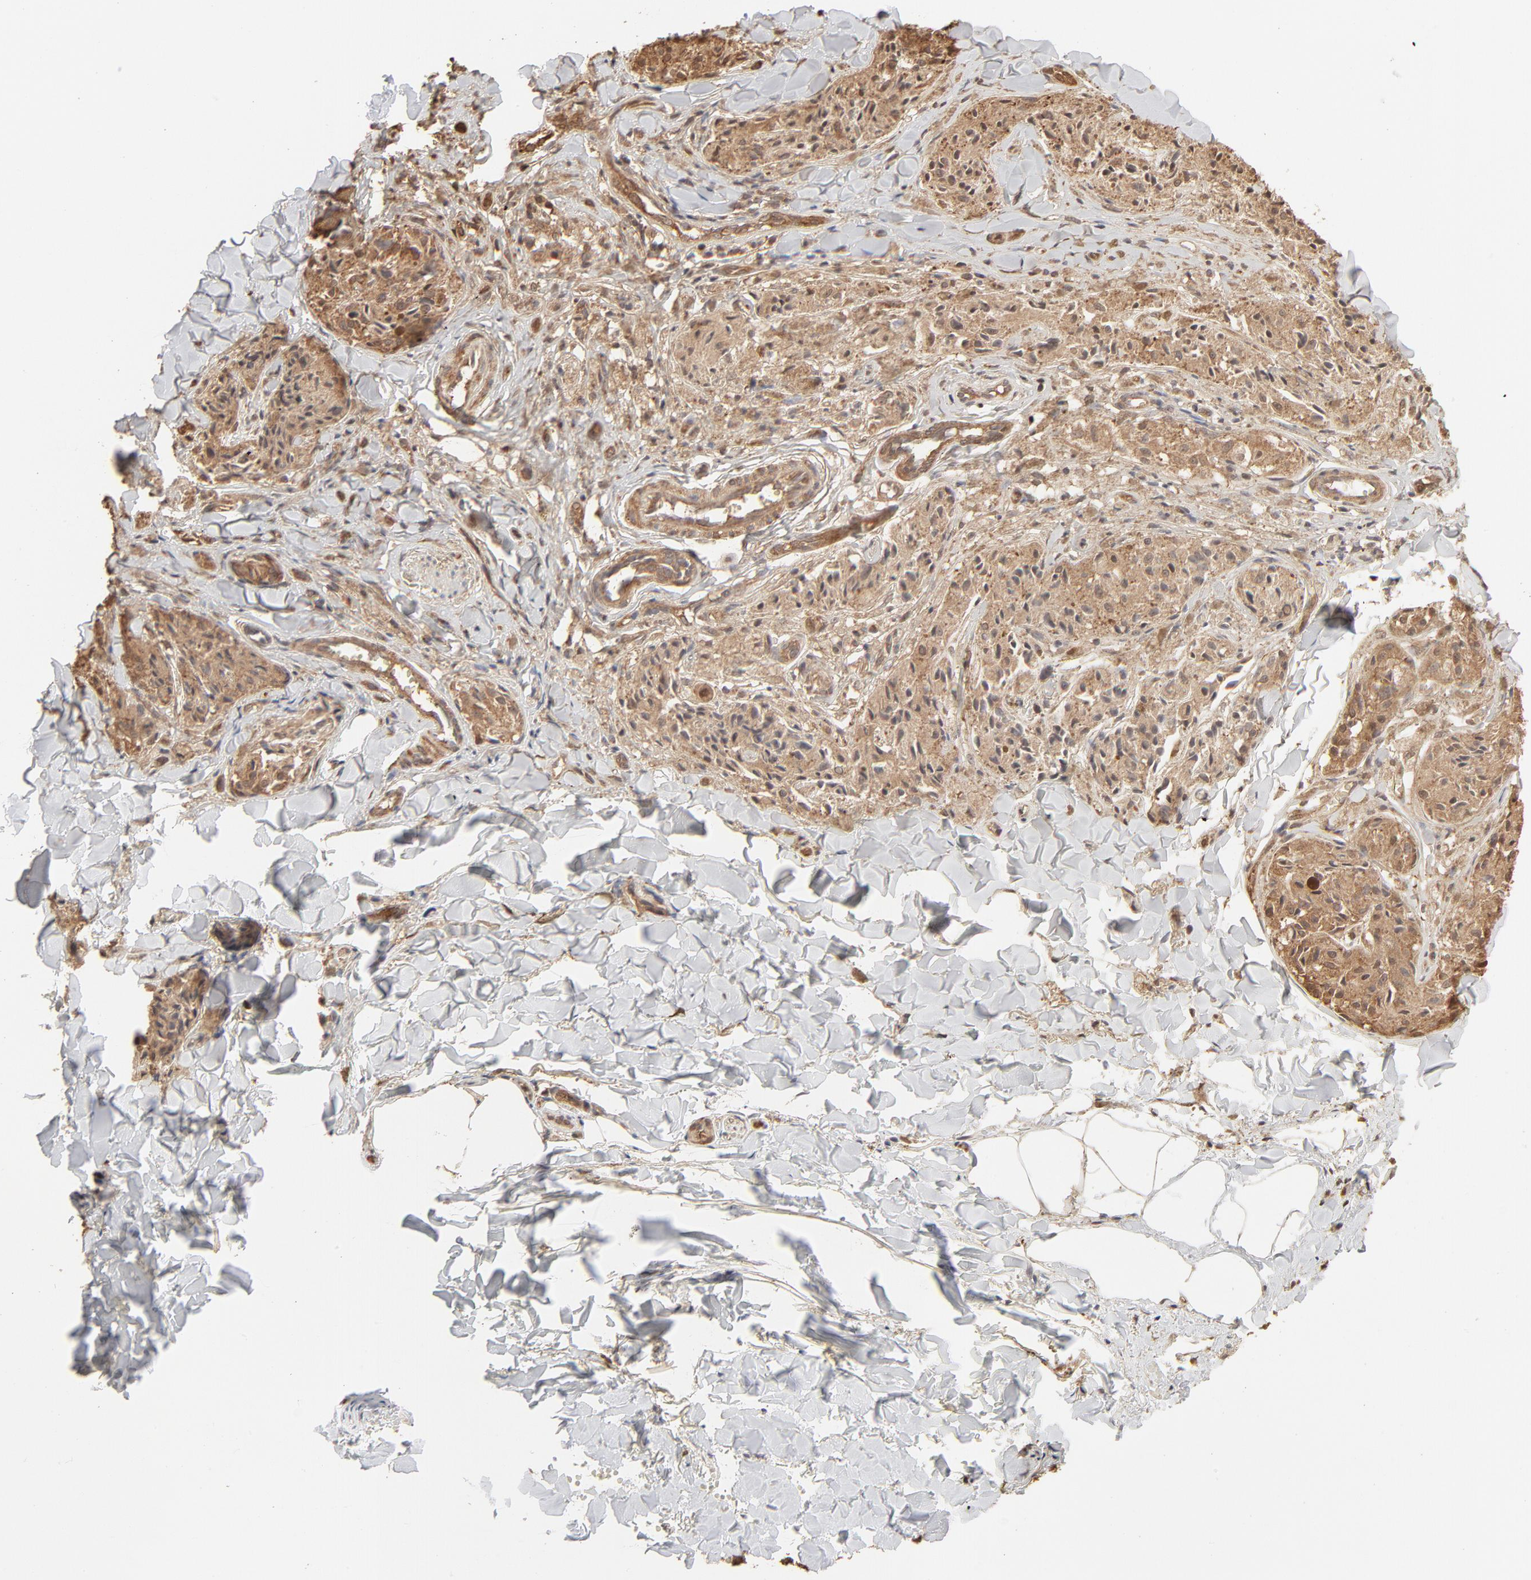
{"staining": {"intensity": "moderate", "quantity": ">75%", "location": "cytoplasmic/membranous"}, "tissue": "melanoma", "cell_type": "Tumor cells", "image_type": "cancer", "snomed": [{"axis": "morphology", "description": "Malignant melanoma, Metastatic site"}, {"axis": "topography", "description": "Skin"}], "caption": "Malignant melanoma (metastatic site) tissue demonstrates moderate cytoplasmic/membranous positivity in approximately >75% of tumor cells, visualized by immunohistochemistry.", "gene": "PPP2CA", "patient": {"sex": "female", "age": 66}}